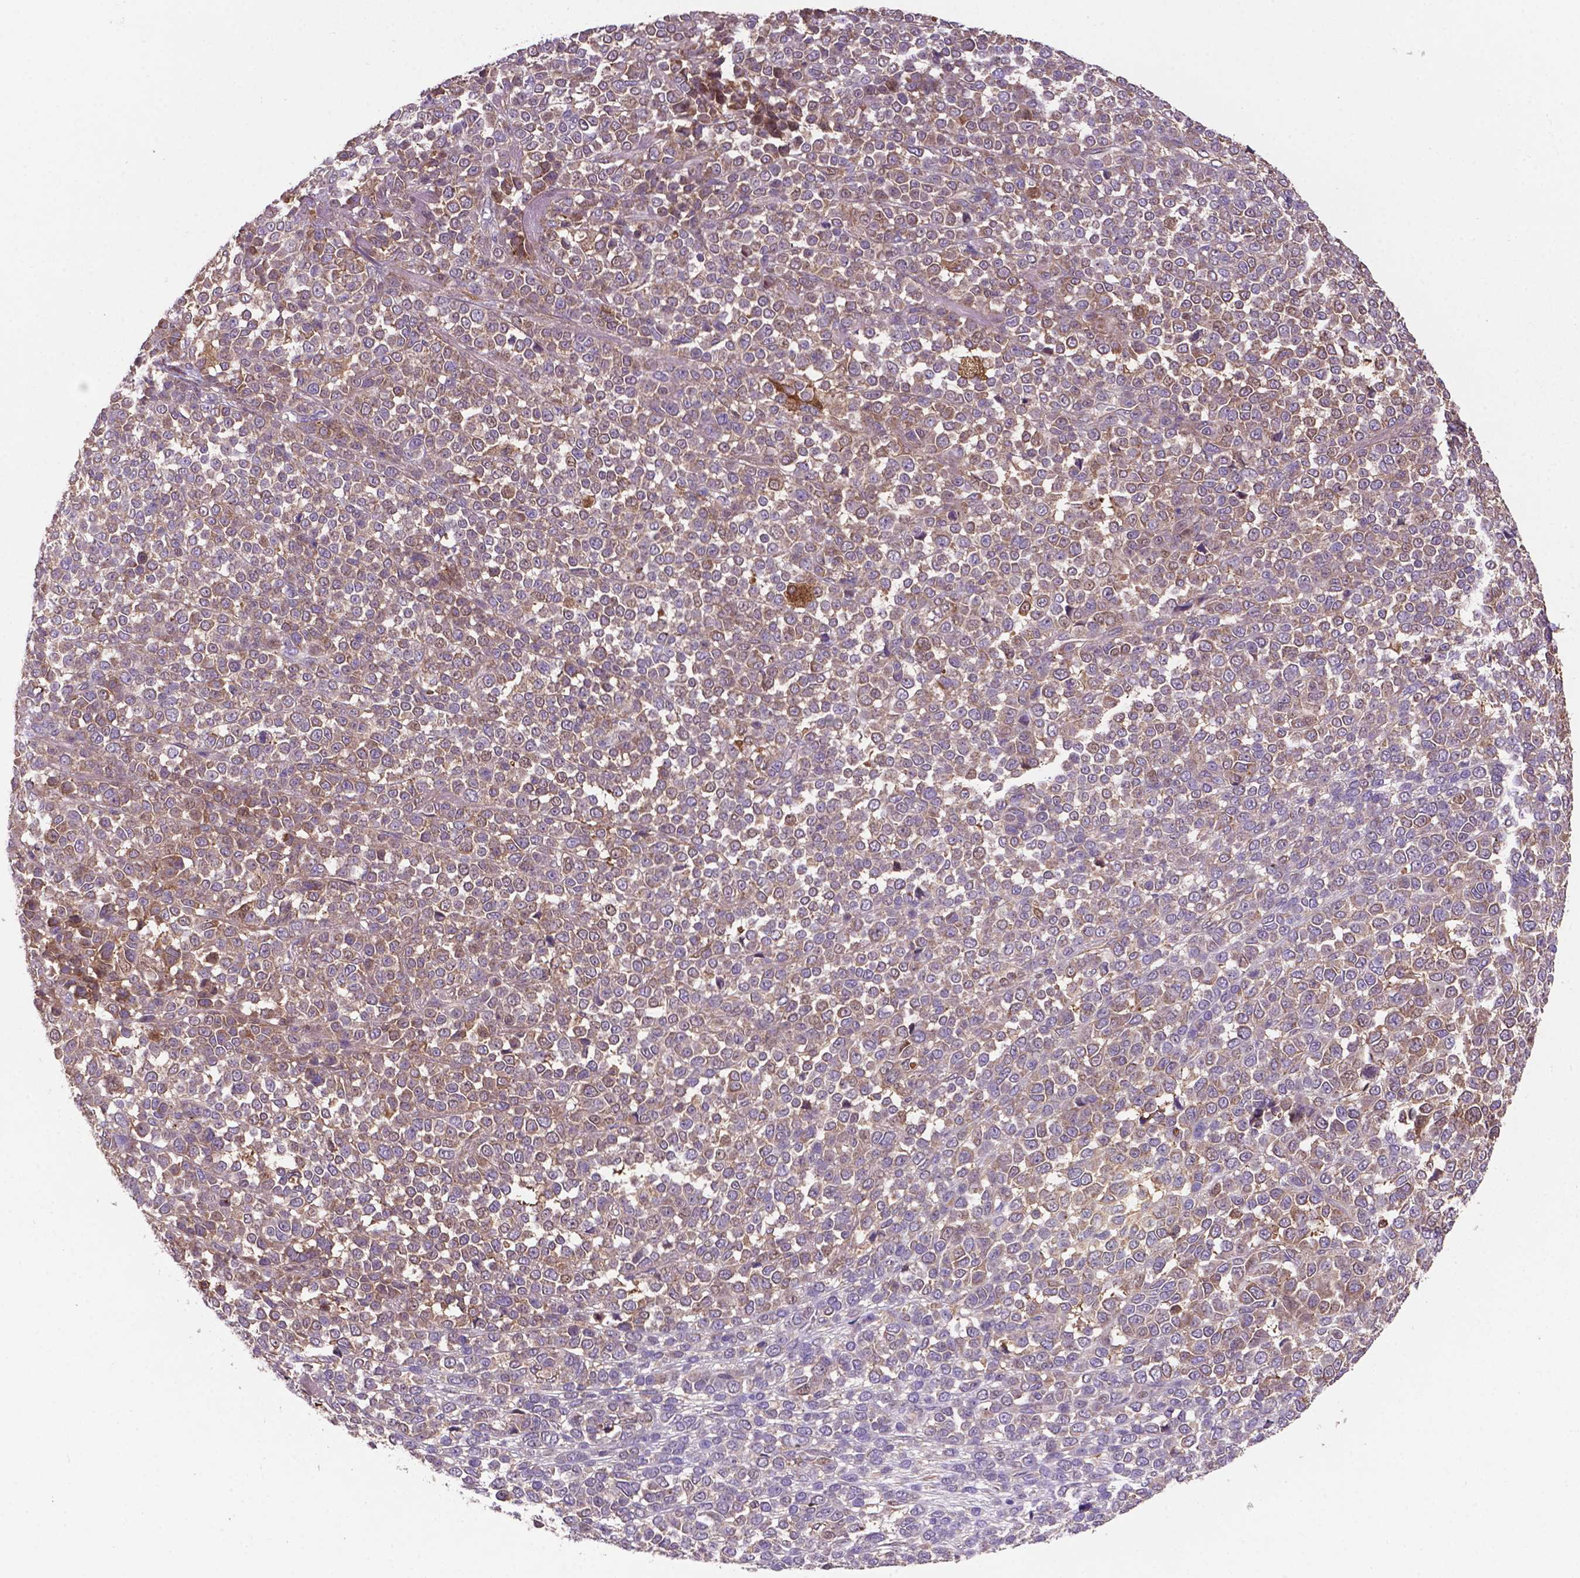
{"staining": {"intensity": "moderate", "quantity": "25%-75%", "location": "cytoplasmic/membranous"}, "tissue": "melanoma", "cell_type": "Tumor cells", "image_type": "cancer", "snomed": [{"axis": "morphology", "description": "Malignant melanoma, NOS"}, {"axis": "topography", "description": "Skin"}], "caption": "Malignant melanoma stained for a protein shows moderate cytoplasmic/membranous positivity in tumor cells.", "gene": "SMAD3", "patient": {"sex": "female", "age": 95}}